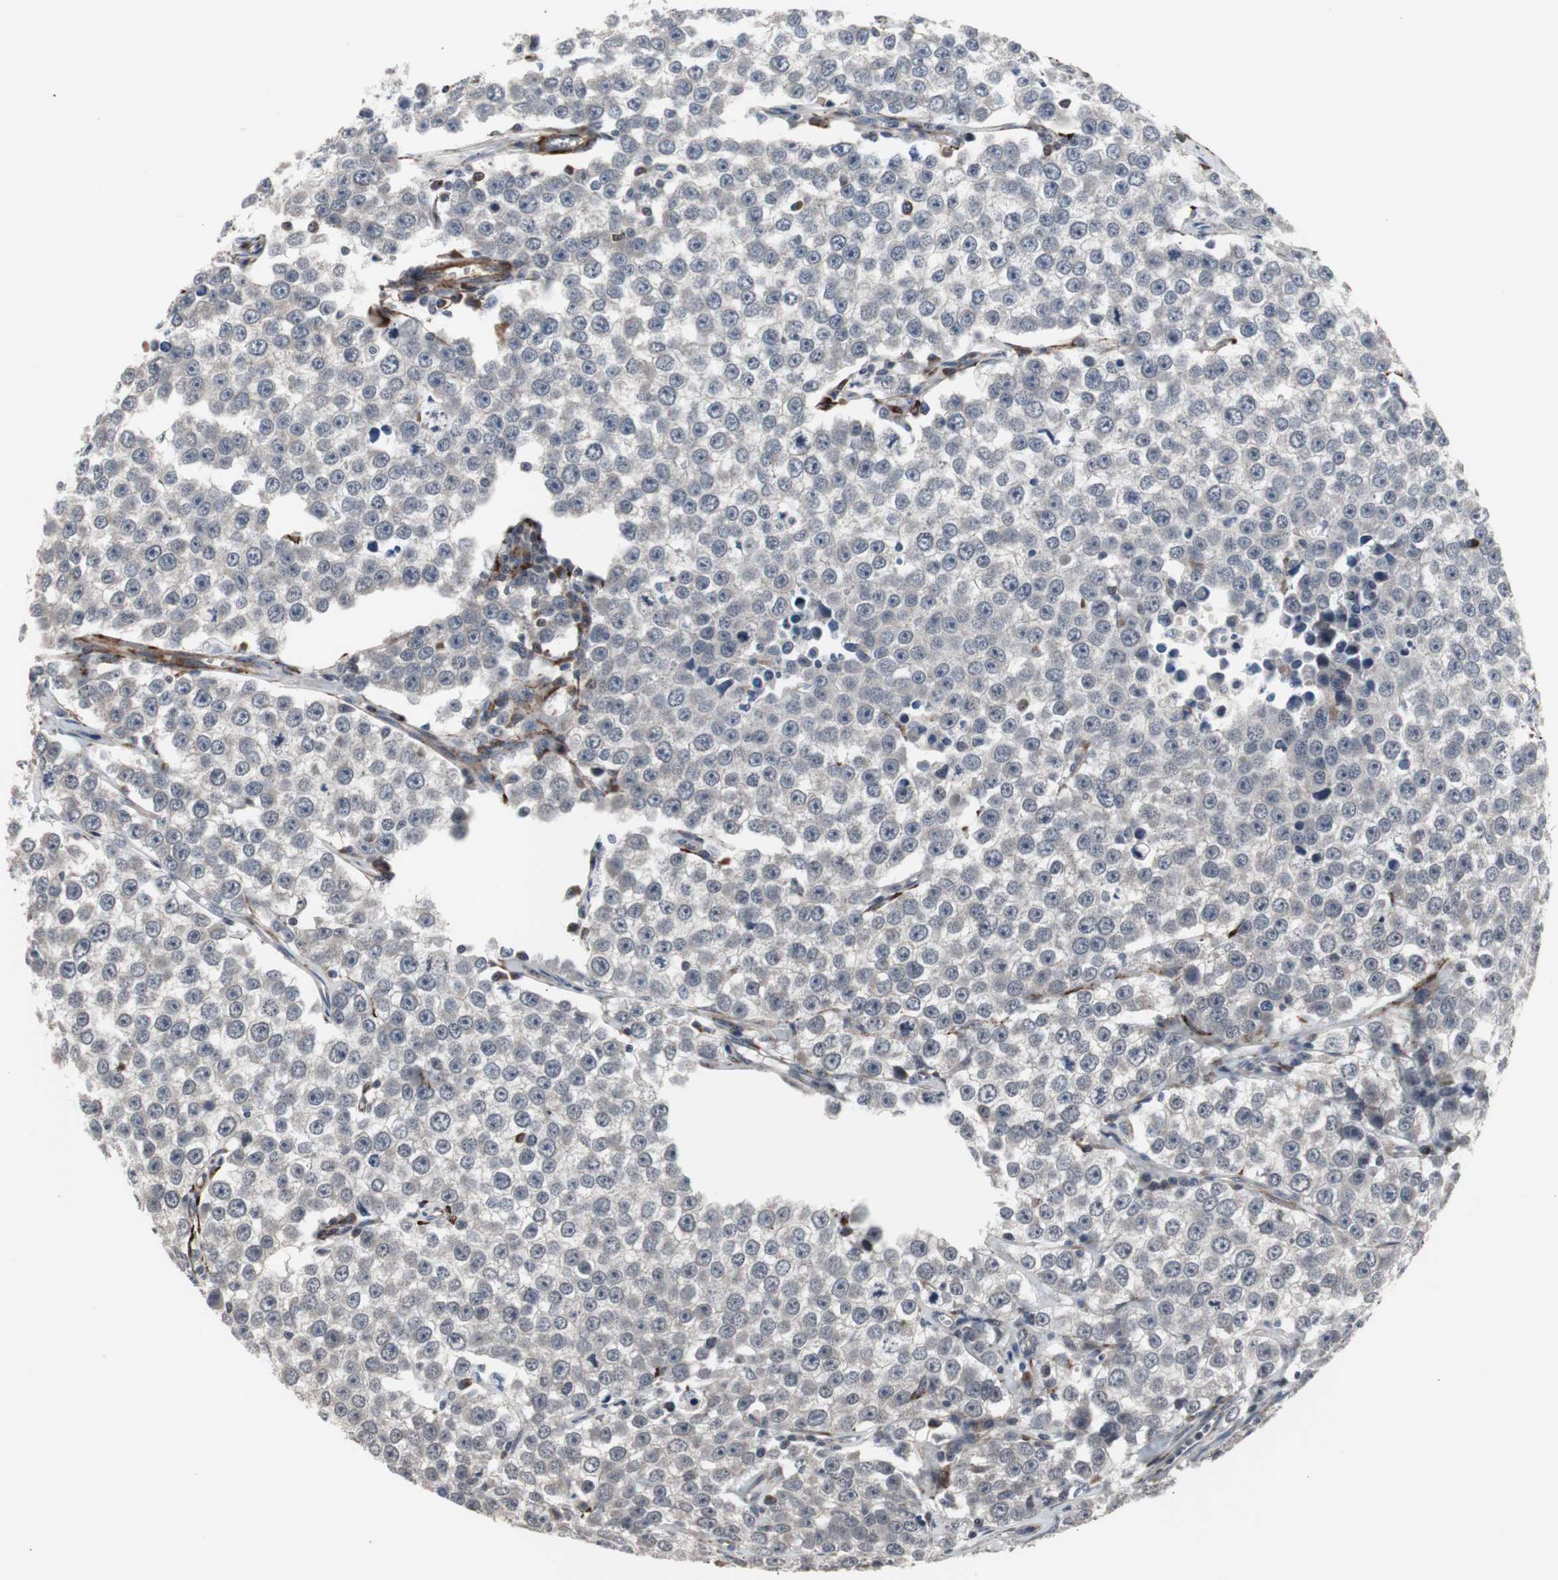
{"staining": {"intensity": "negative", "quantity": "none", "location": "none"}, "tissue": "testis cancer", "cell_type": "Tumor cells", "image_type": "cancer", "snomed": [{"axis": "morphology", "description": "Seminoma, NOS"}, {"axis": "morphology", "description": "Carcinoma, Embryonal, NOS"}, {"axis": "topography", "description": "Testis"}], "caption": "Tumor cells show no significant protein staining in testis seminoma.", "gene": "CRADD", "patient": {"sex": "male", "age": 52}}